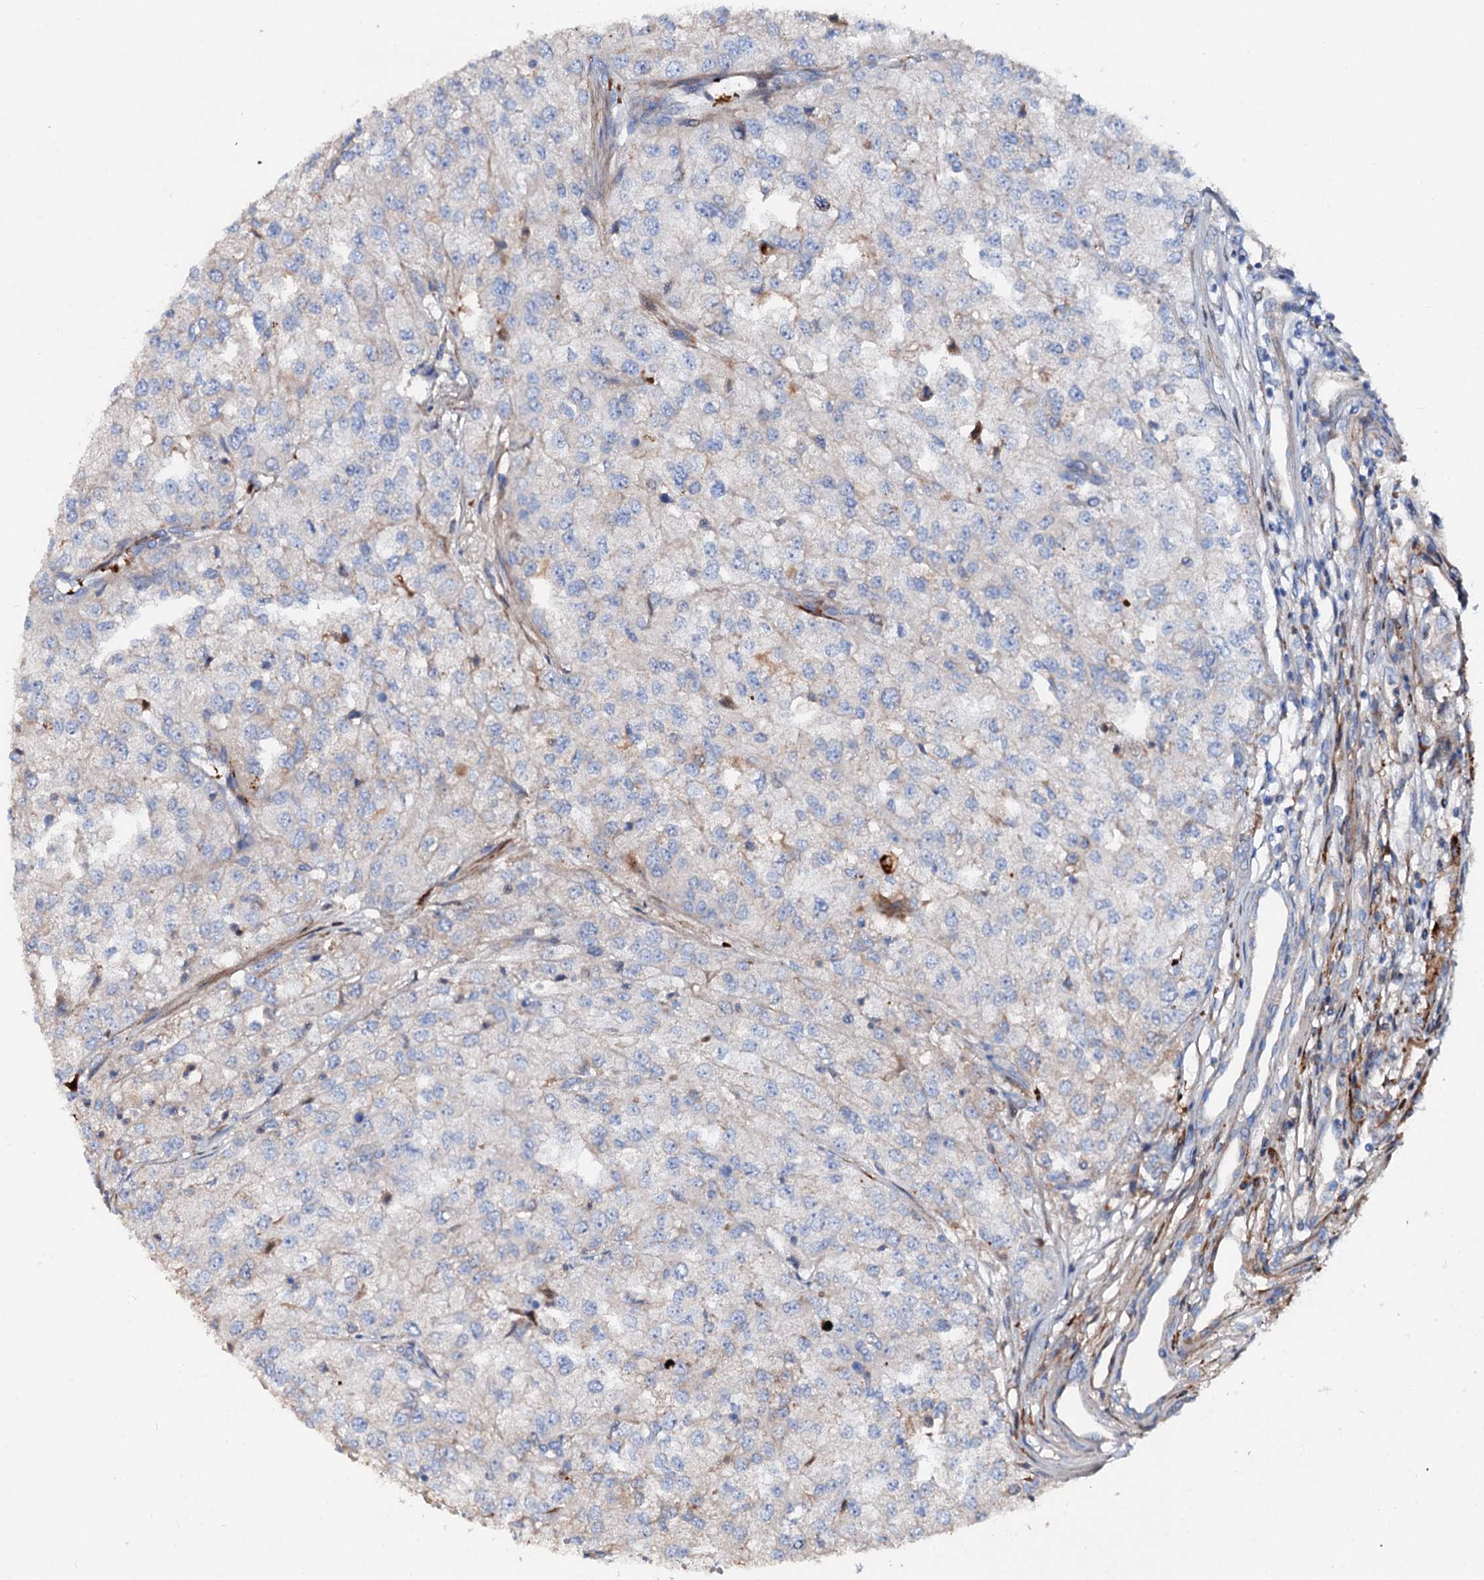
{"staining": {"intensity": "negative", "quantity": "none", "location": "none"}, "tissue": "renal cancer", "cell_type": "Tumor cells", "image_type": "cancer", "snomed": [{"axis": "morphology", "description": "Adenocarcinoma, NOS"}, {"axis": "topography", "description": "Kidney"}], "caption": "This is an IHC histopathology image of human renal adenocarcinoma. There is no positivity in tumor cells.", "gene": "SLC10A7", "patient": {"sex": "female", "age": 54}}